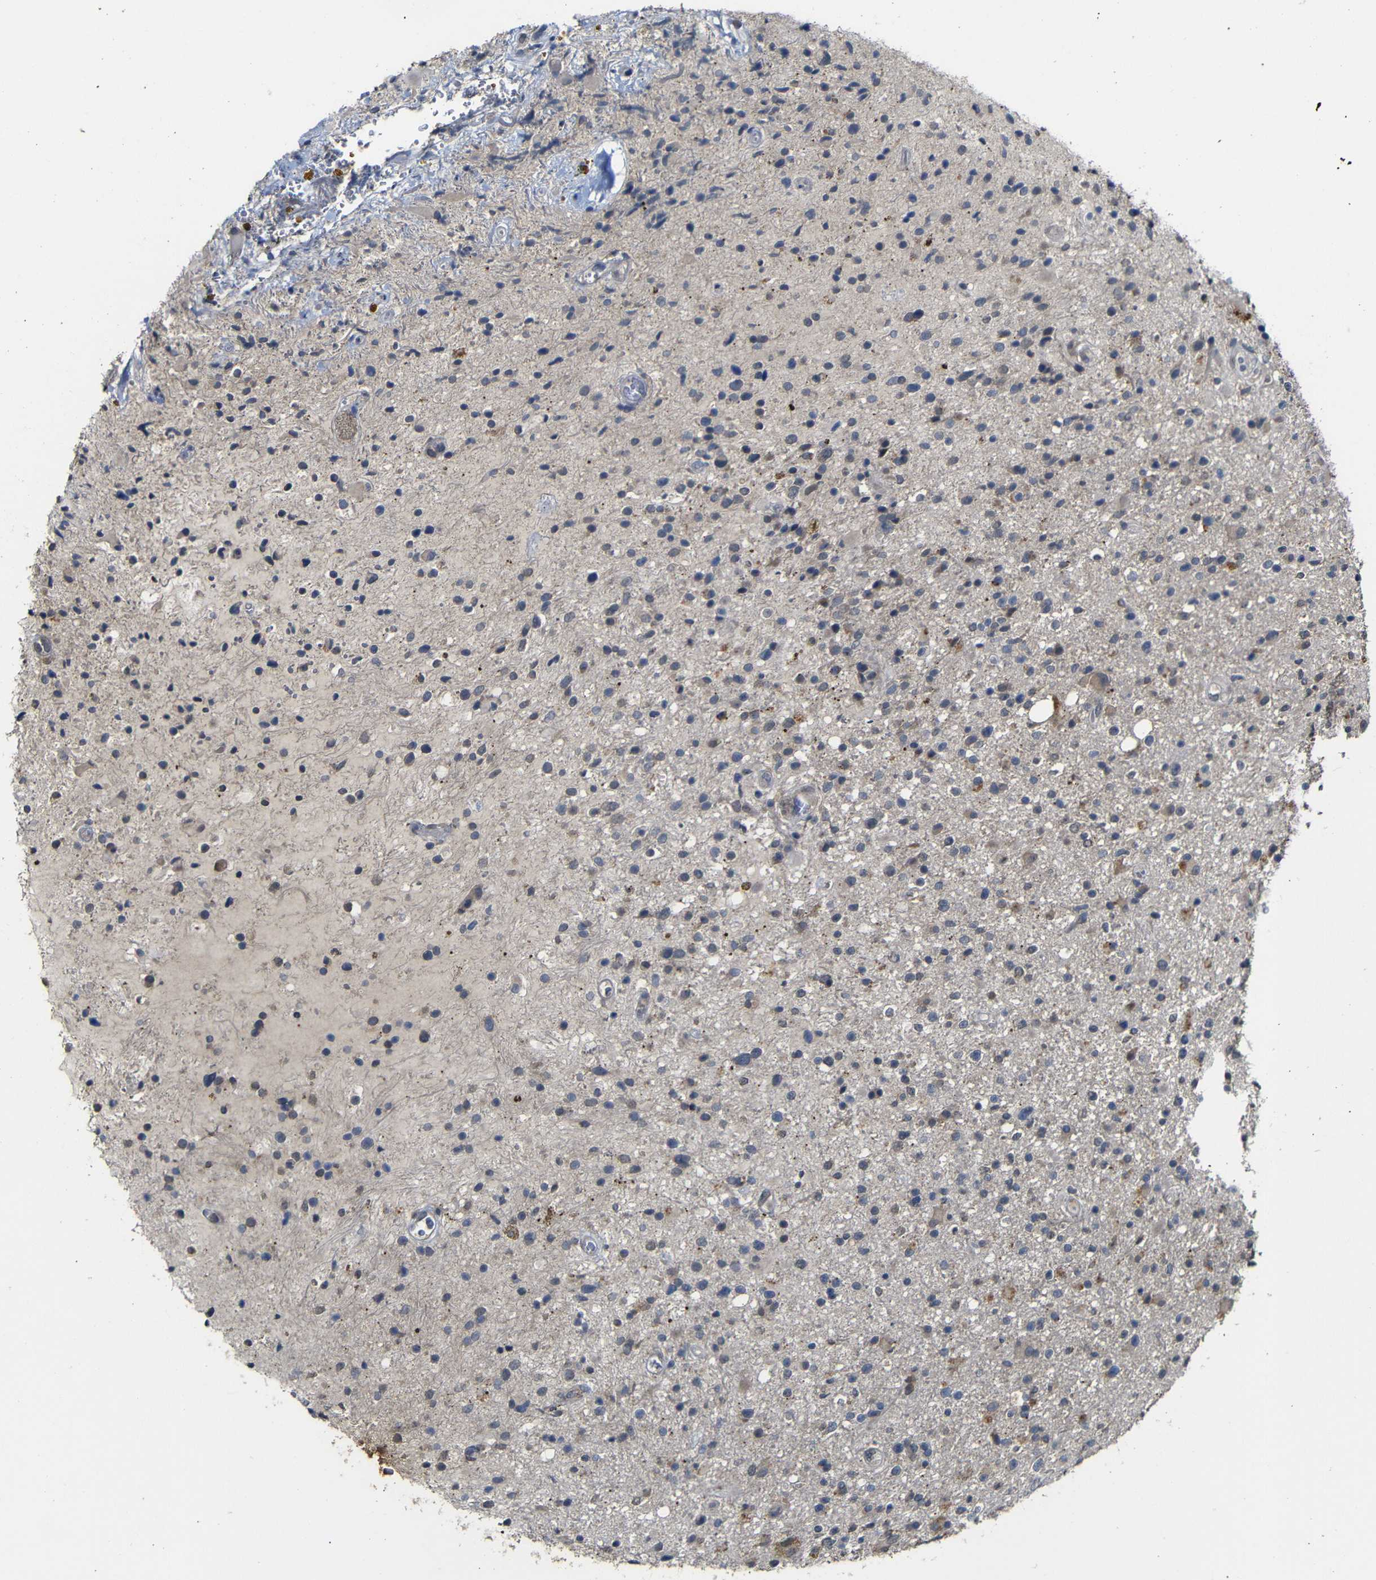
{"staining": {"intensity": "weak", "quantity": "25%-75%", "location": "cytoplasmic/membranous"}, "tissue": "glioma", "cell_type": "Tumor cells", "image_type": "cancer", "snomed": [{"axis": "morphology", "description": "Glioma, malignant, High grade"}, {"axis": "topography", "description": "Brain"}], "caption": "A photomicrograph of human glioma stained for a protein shows weak cytoplasmic/membranous brown staining in tumor cells. (DAB (3,3'-diaminobenzidine) = brown stain, brightfield microscopy at high magnification).", "gene": "ATG12", "patient": {"sex": "male", "age": 33}}